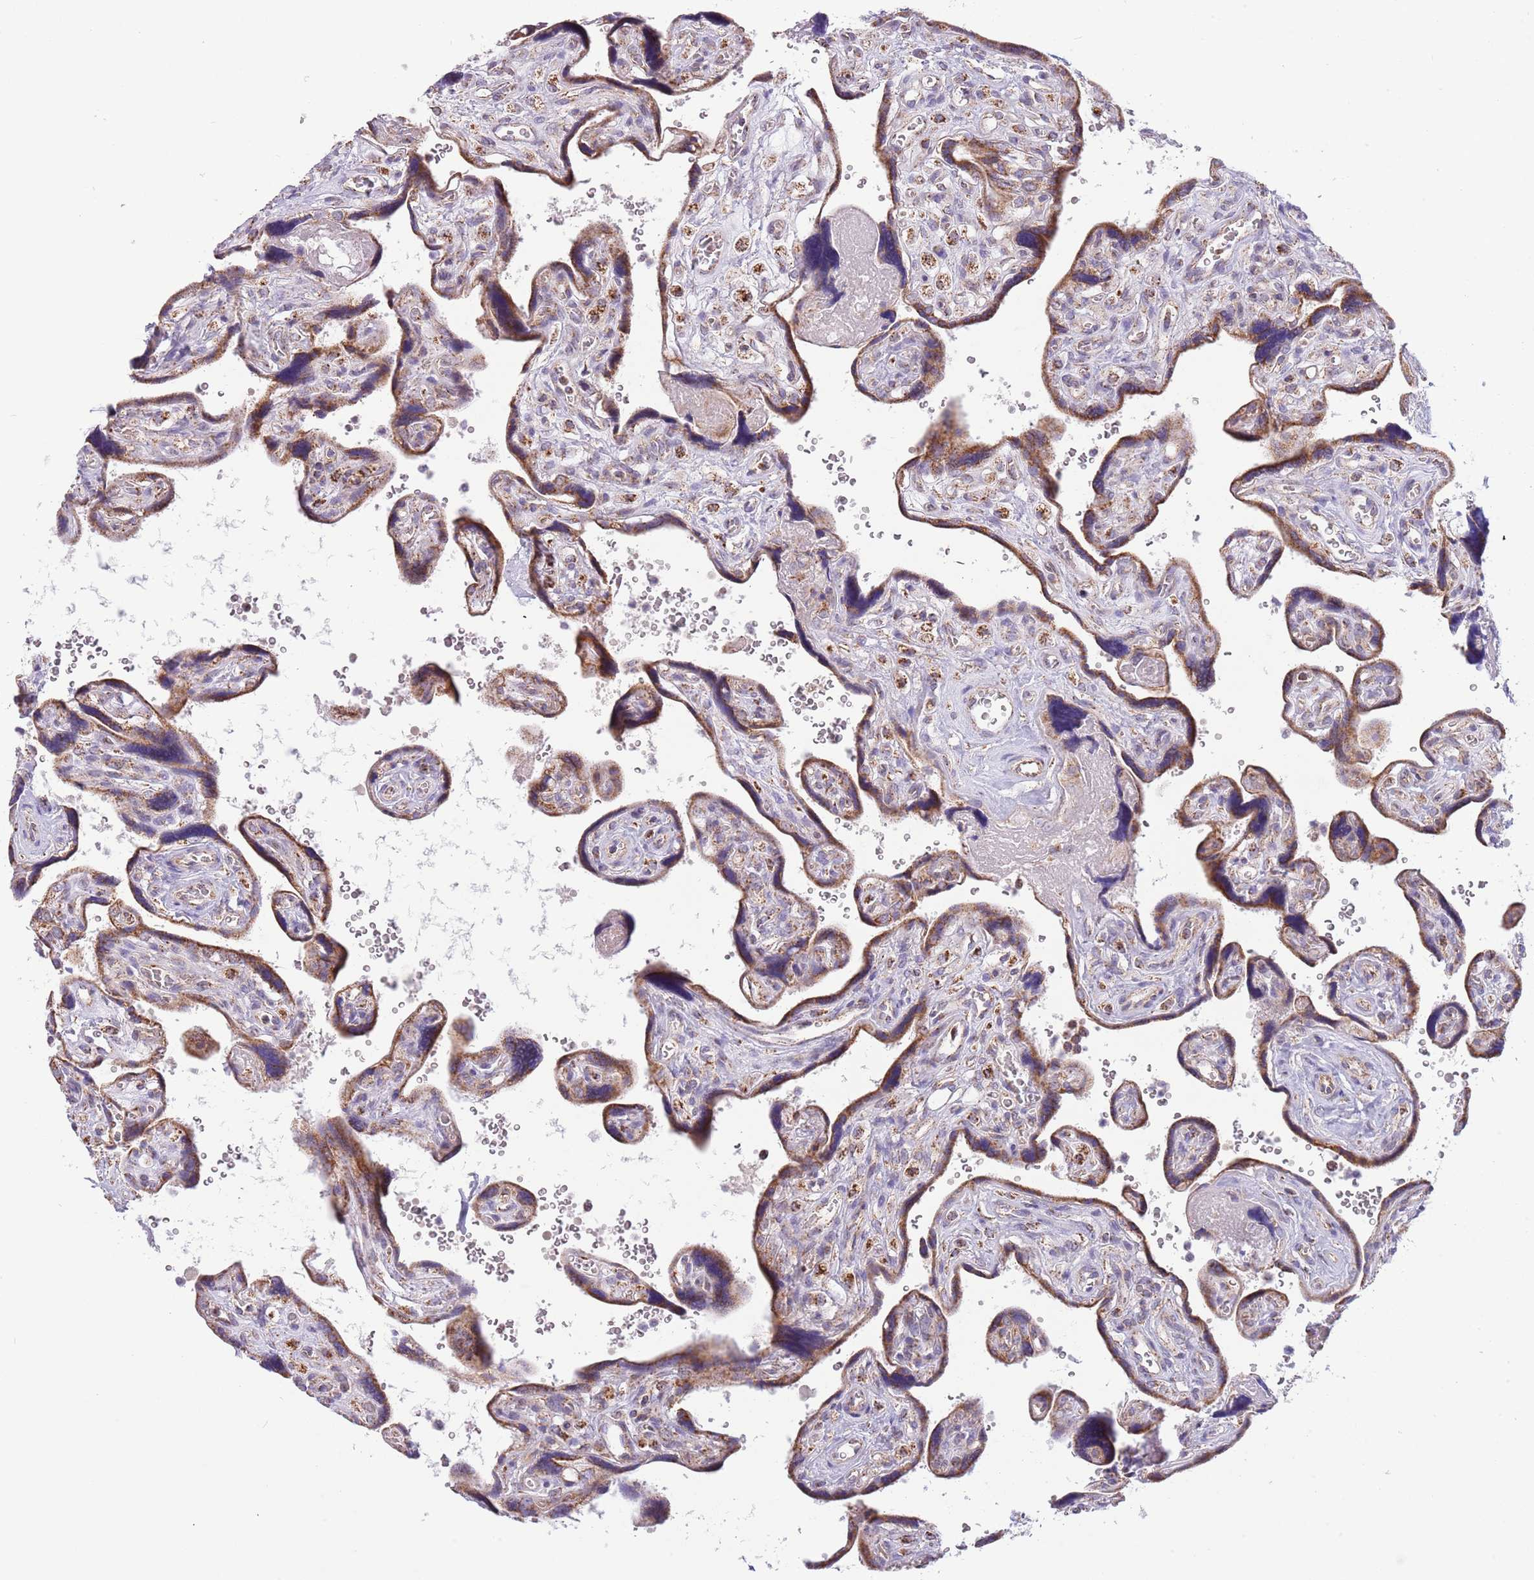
{"staining": {"intensity": "moderate", "quantity": ">75%", "location": "cytoplasmic/membranous"}, "tissue": "placenta", "cell_type": "Trophoblastic cells", "image_type": "normal", "snomed": [{"axis": "morphology", "description": "Normal tissue, NOS"}, {"axis": "topography", "description": "Placenta"}], "caption": "A high-resolution micrograph shows IHC staining of unremarkable placenta, which reveals moderate cytoplasmic/membranous positivity in about >75% of trophoblastic cells.", "gene": "LHX6", "patient": {"sex": "female", "age": 39}}